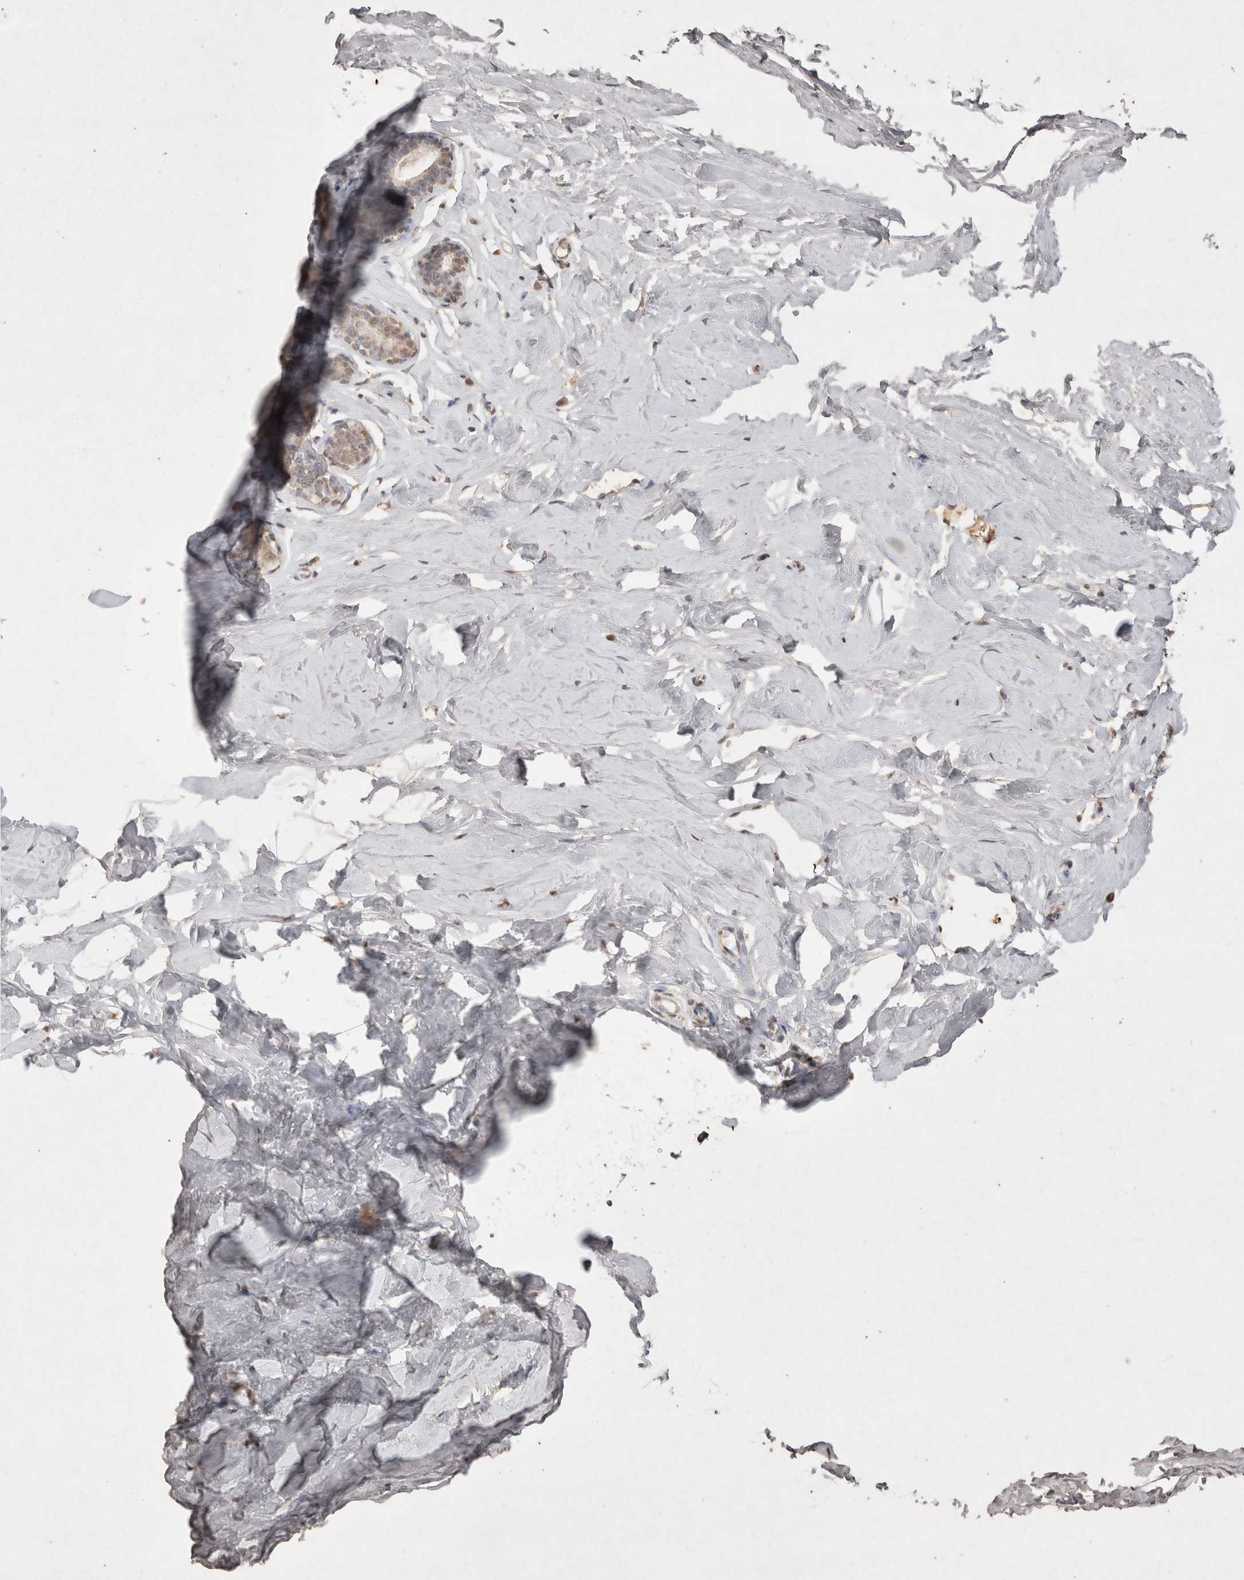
{"staining": {"intensity": "weak", "quantity": "25%-75%", "location": "cytoplasmic/membranous"}, "tissue": "breast", "cell_type": "Adipocytes", "image_type": "normal", "snomed": [{"axis": "morphology", "description": "Normal tissue, NOS"}, {"axis": "topography", "description": "Breast"}], "caption": "High-magnification brightfield microscopy of unremarkable breast stained with DAB (3,3'-diaminobenzidine) (brown) and counterstained with hematoxylin (blue). adipocytes exhibit weak cytoplasmic/membranous staining is identified in approximately25%-75% of cells. The staining was performed using DAB (3,3'-diaminobenzidine) to visualize the protein expression in brown, while the nuclei were stained in blue with hematoxylin (Magnification: 20x).", "gene": "MLX", "patient": {"sex": "female", "age": 23}}